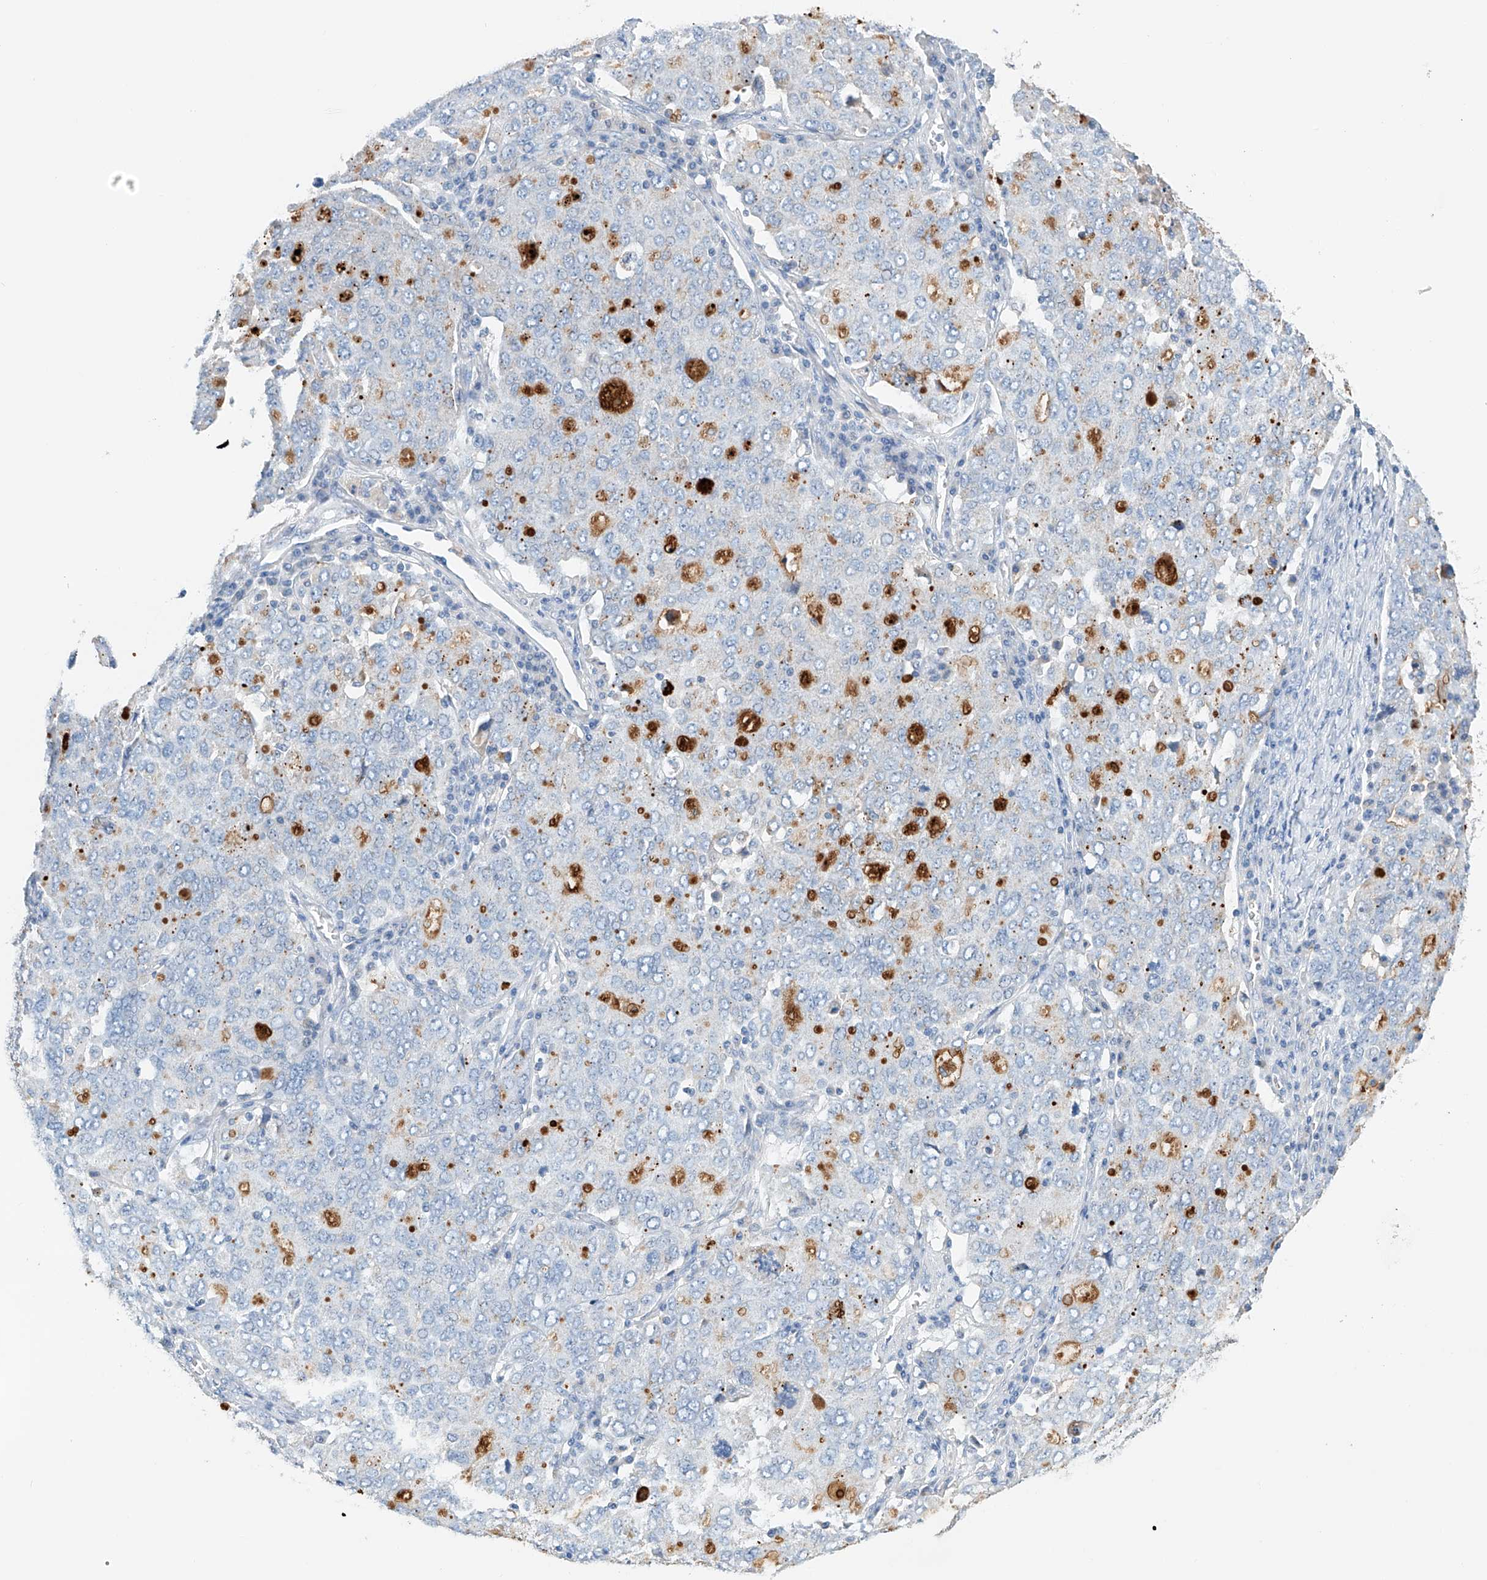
{"staining": {"intensity": "moderate", "quantity": "<25%", "location": "cytoplasmic/membranous"}, "tissue": "ovarian cancer", "cell_type": "Tumor cells", "image_type": "cancer", "snomed": [{"axis": "morphology", "description": "Carcinoma, endometroid"}, {"axis": "topography", "description": "Ovary"}], "caption": "This histopathology image displays immunohistochemistry (IHC) staining of human ovarian endometroid carcinoma, with low moderate cytoplasmic/membranous staining in approximately <25% of tumor cells.", "gene": "GPC4", "patient": {"sex": "female", "age": 62}}